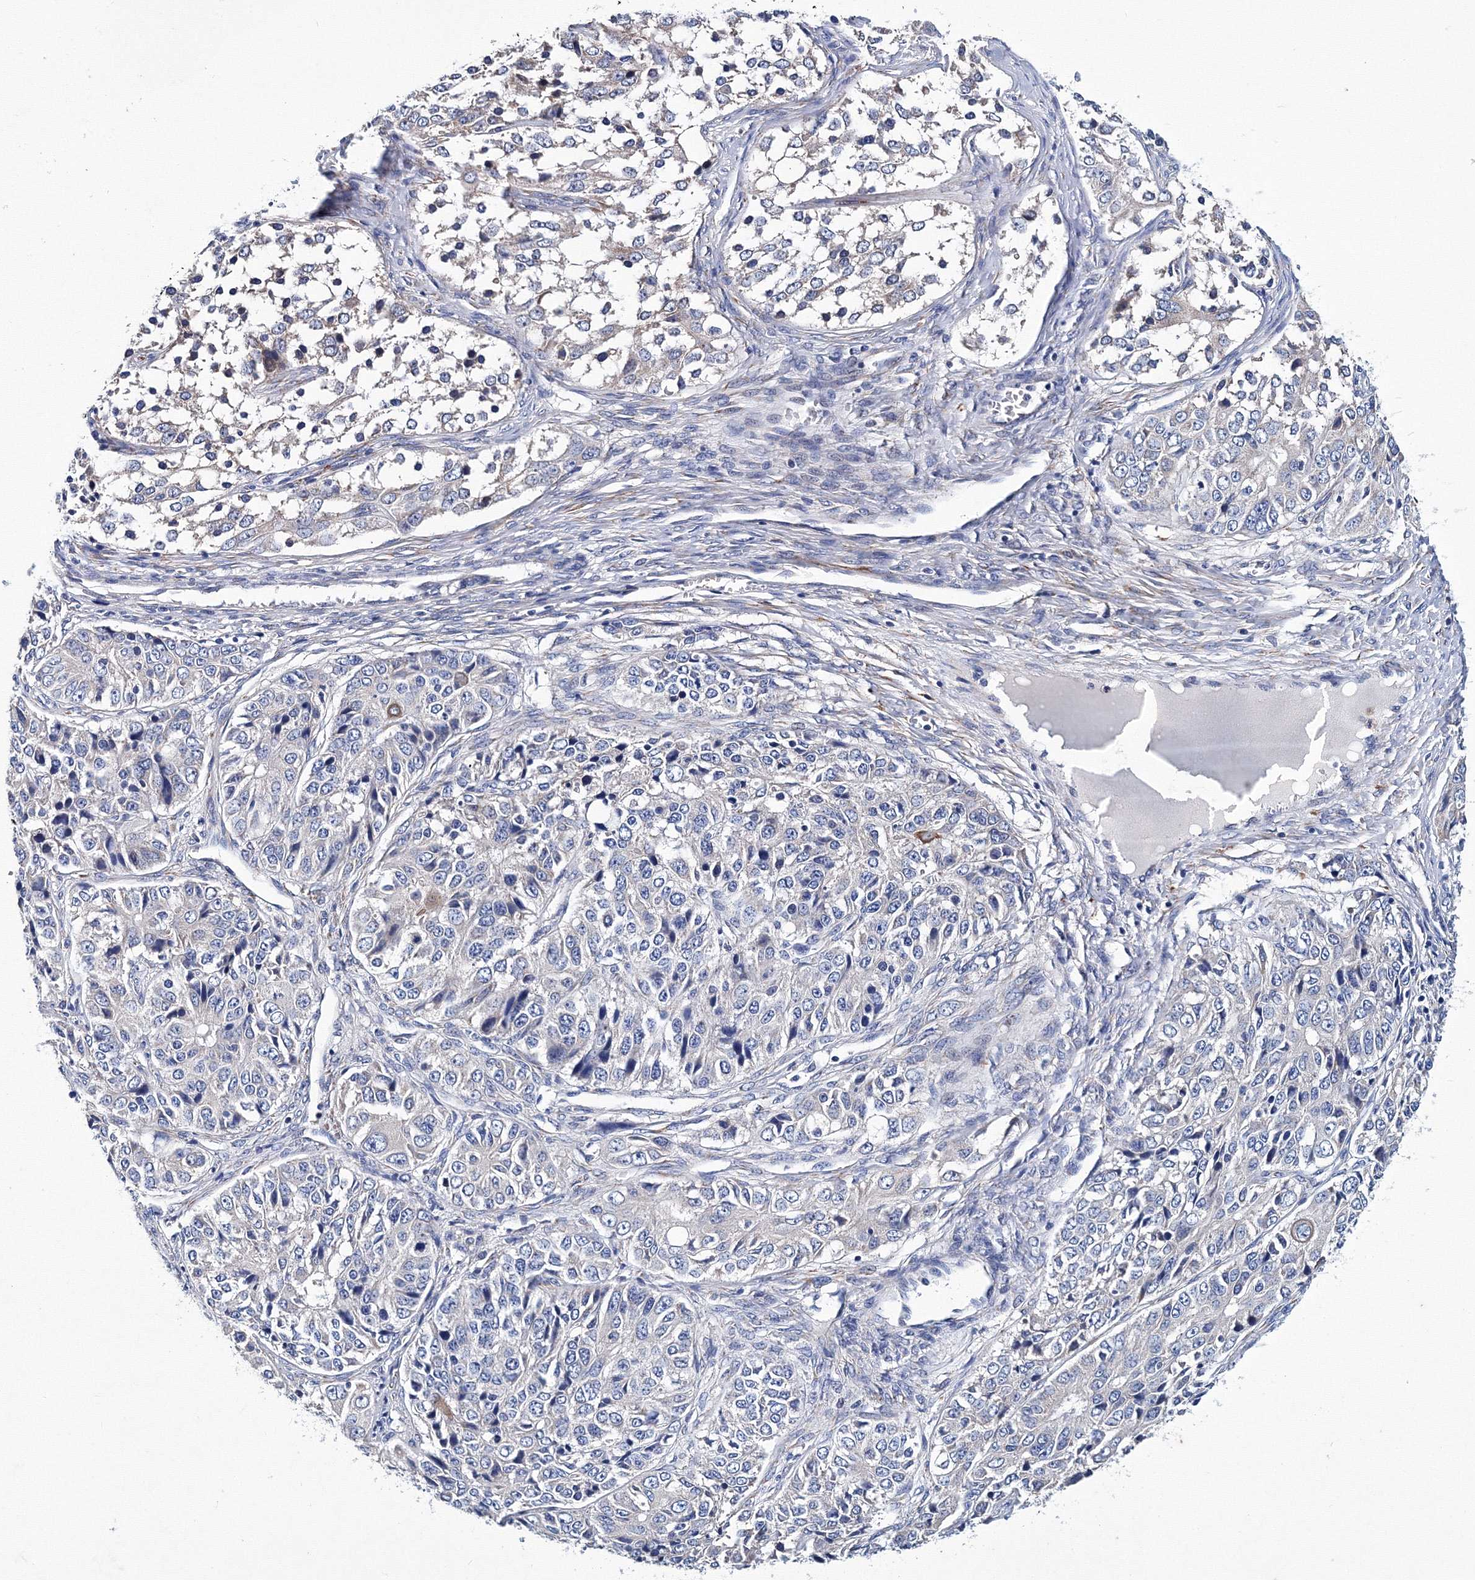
{"staining": {"intensity": "negative", "quantity": "none", "location": "none"}, "tissue": "ovarian cancer", "cell_type": "Tumor cells", "image_type": "cancer", "snomed": [{"axis": "morphology", "description": "Carcinoma, endometroid"}, {"axis": "topography", "description": "Ovary"}], "caption": "Tumor cells show no significant protein staining in ovarian cancer.", "gene": "TRPM2", "patient": {"sex": "female", "age": 51}}